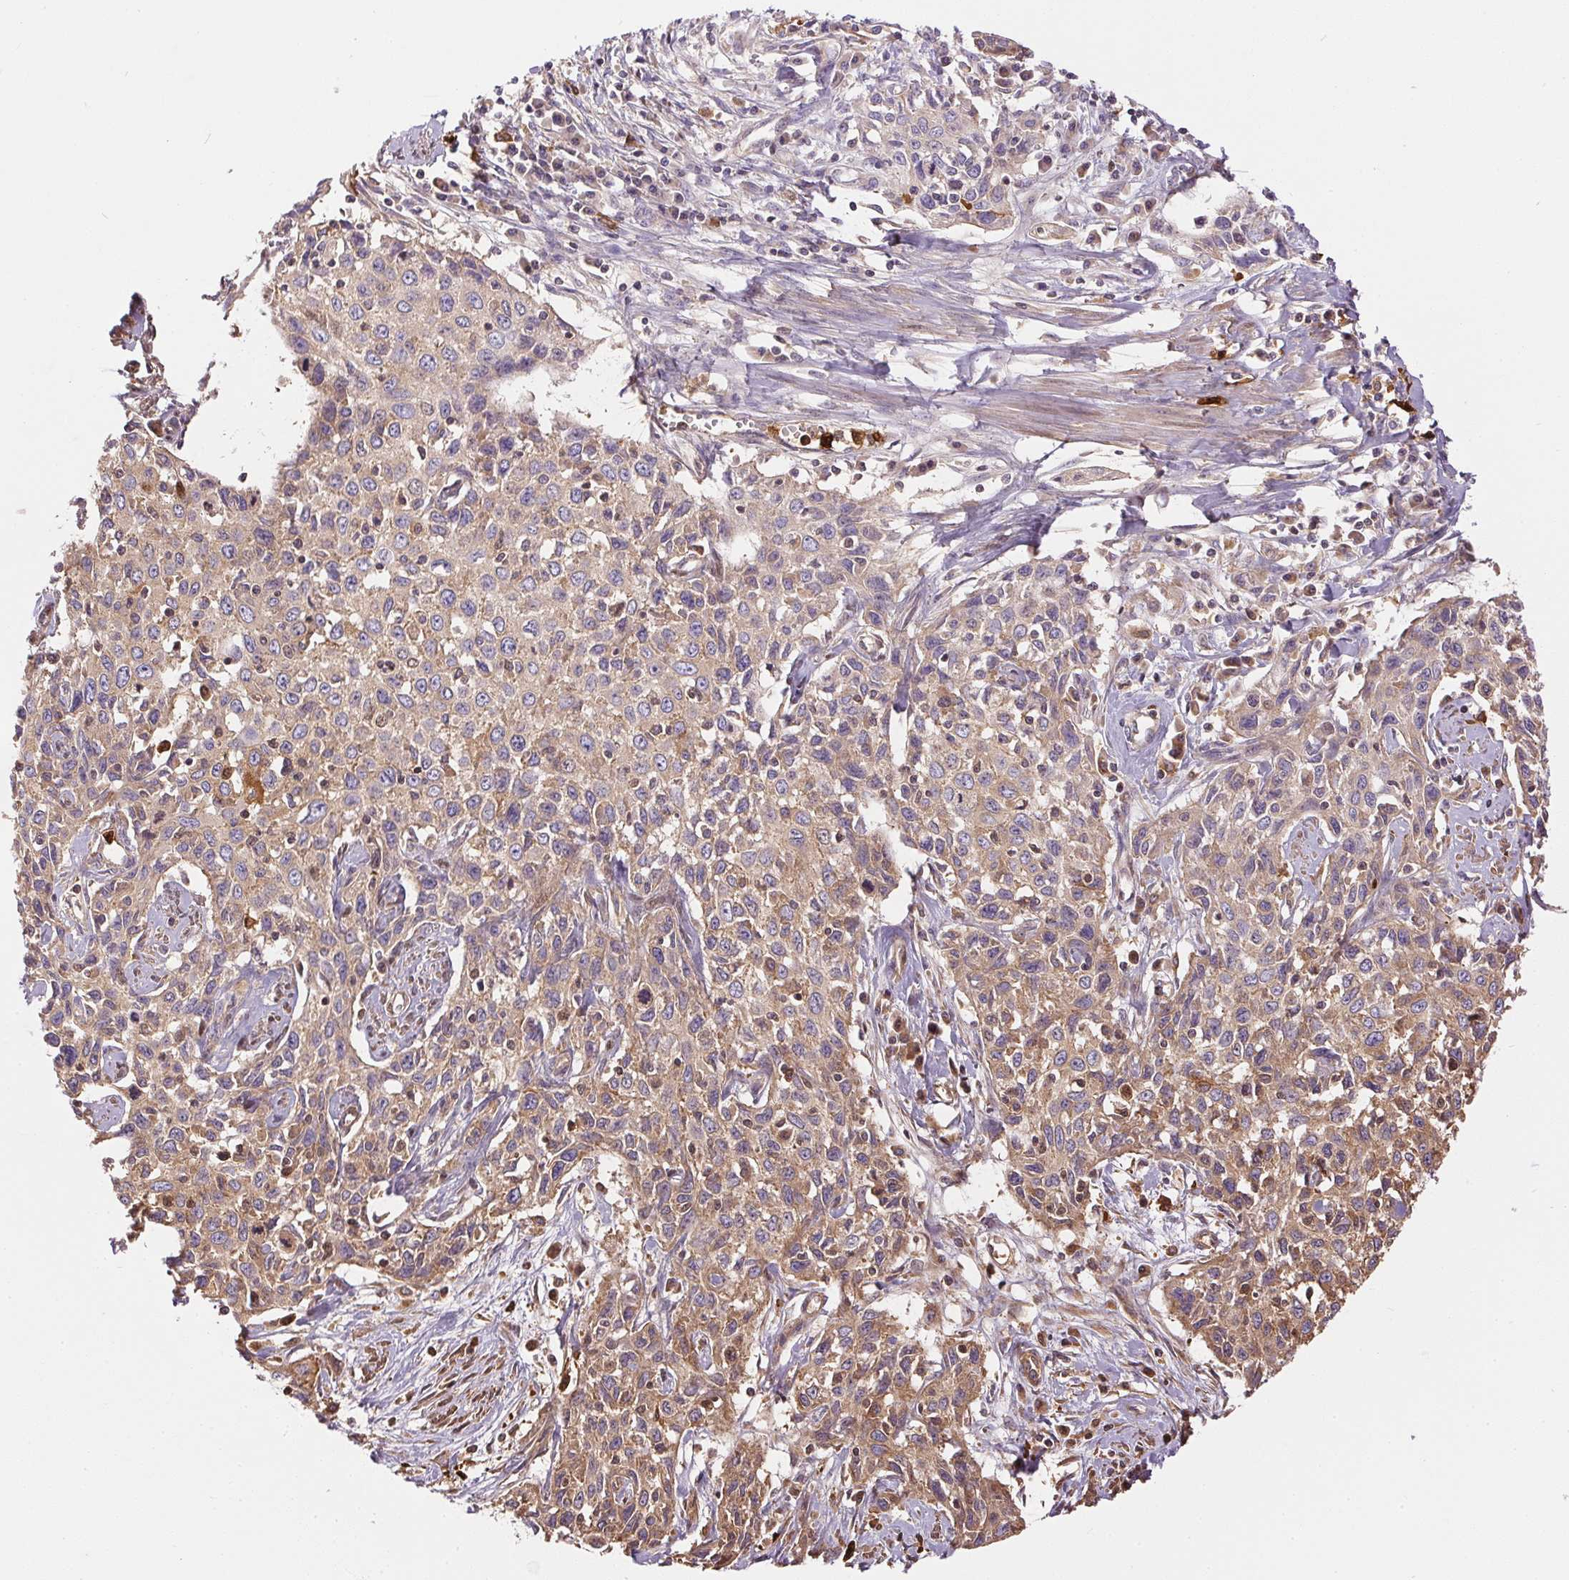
{"staining": {"intensity": "moderate", "quantity": "25%-75%", "location": "cytoplasmic/membranous"}, "tissue": "cervical cancer", "cell_type": "Tumor cells", "image_type": "cancer", "snomed": [{"axis": "morphology", "description": "Squamous cell carcinoma, NOS"}, {"axis": "topography", "description": "Cervix"}], "caption": "Squamous cell carcinoma (cervical) stained with immunohistochemistry (IHC) shows moderate cytoplasmic/membranous expression in about 25%-75% of tumor cells.", "gene": "ORM1", "patient": {"sex": "female", "age": 38}}